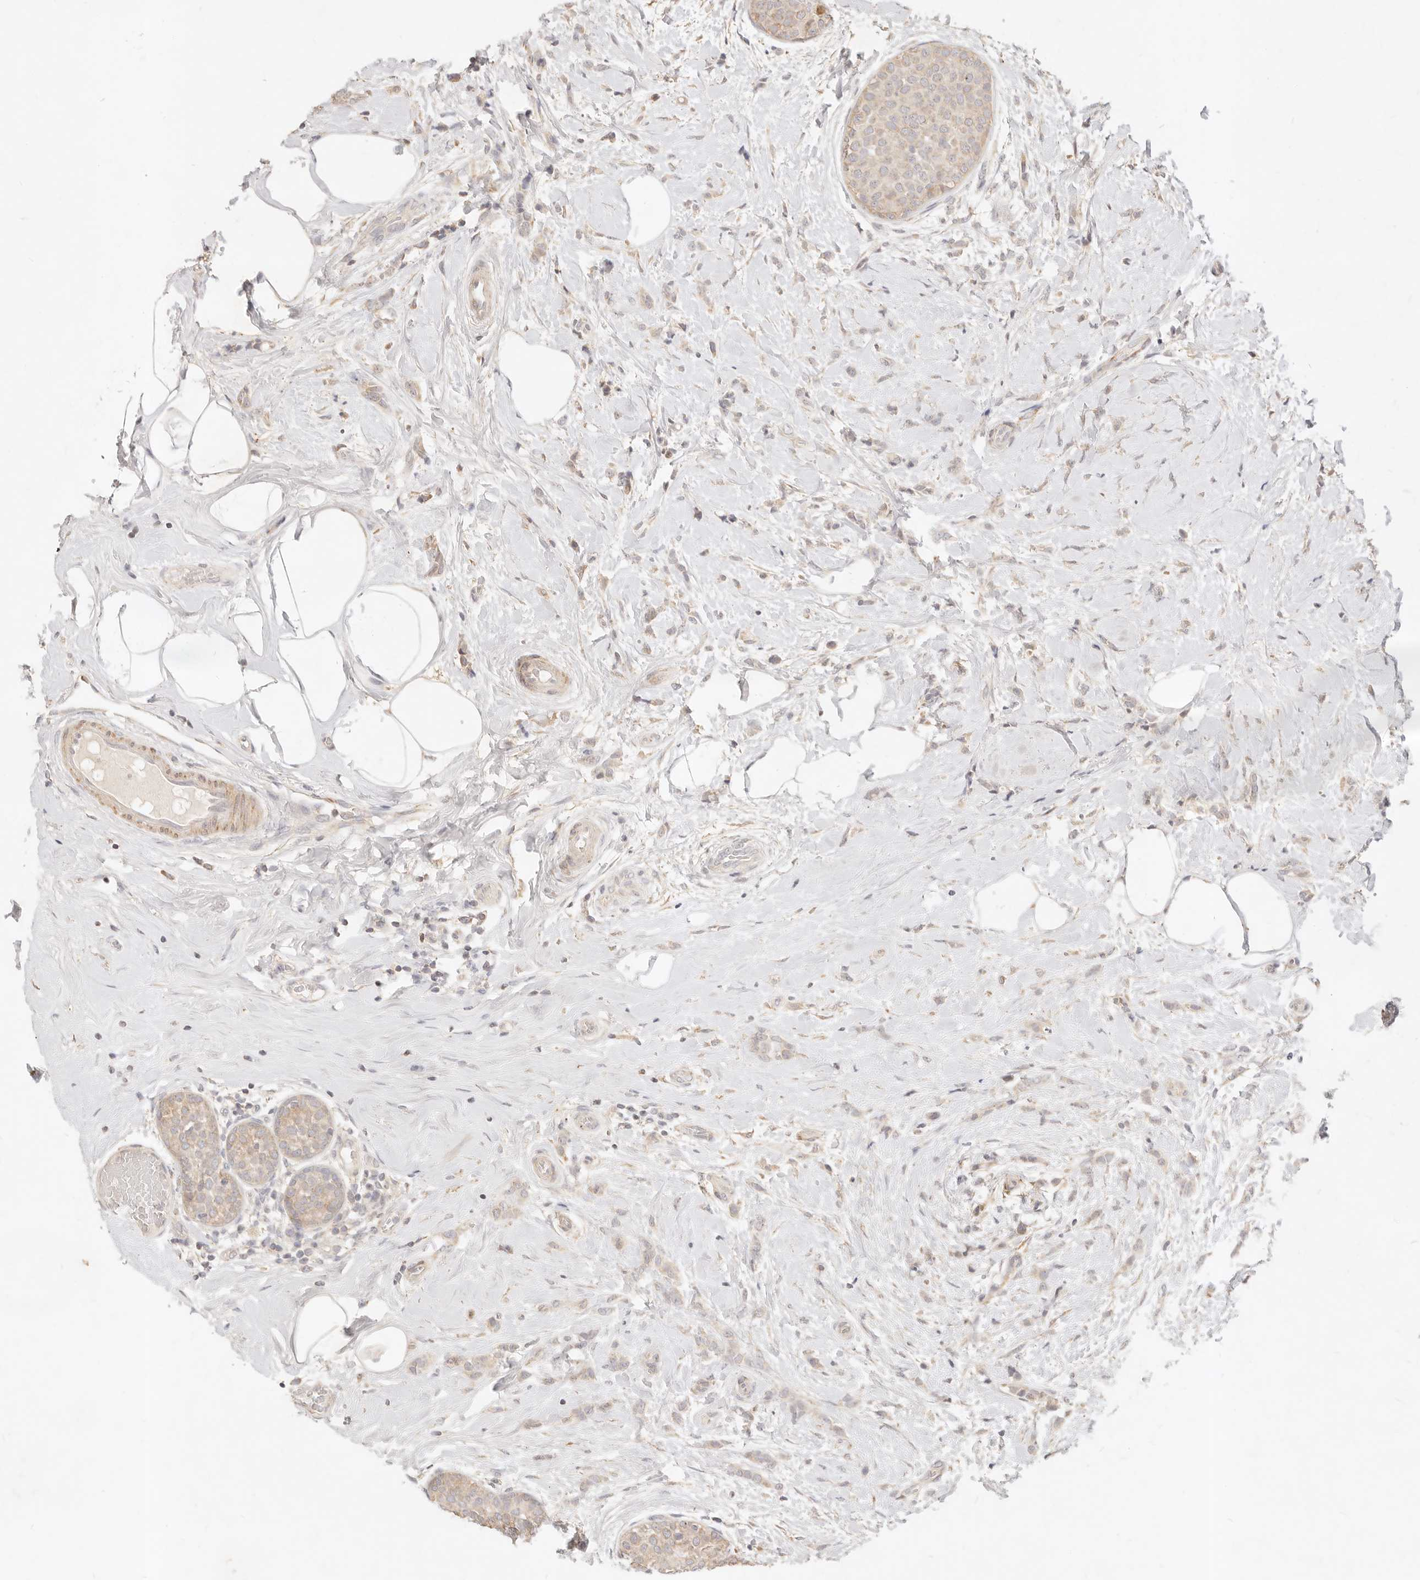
{"staining": {"intensity": "weak", "quantity": ">75%", "location": "cytoplasmic/membranous"}, "tissue": "breast cancer", "cell_type": "Tumor cells", "image_type": "cancer", "snomed": [{"axis": "morphology", "description": "Lobular carcinoma, in situ"}, {"axis": "morphology", "description": "Lobular carcinoma"}, {"axis": "topography", "description": "Breast"}], "caption": "Tumor cells demonstrate weak cytoplasmic/membranous expression in about >75% of cells in breast lobular carcinoma. (brown staining indicates protein expression, while blue staining denotes nuclei).", "gene": "RUBCNL", "patient": {"sex": "female", "age": 41}}